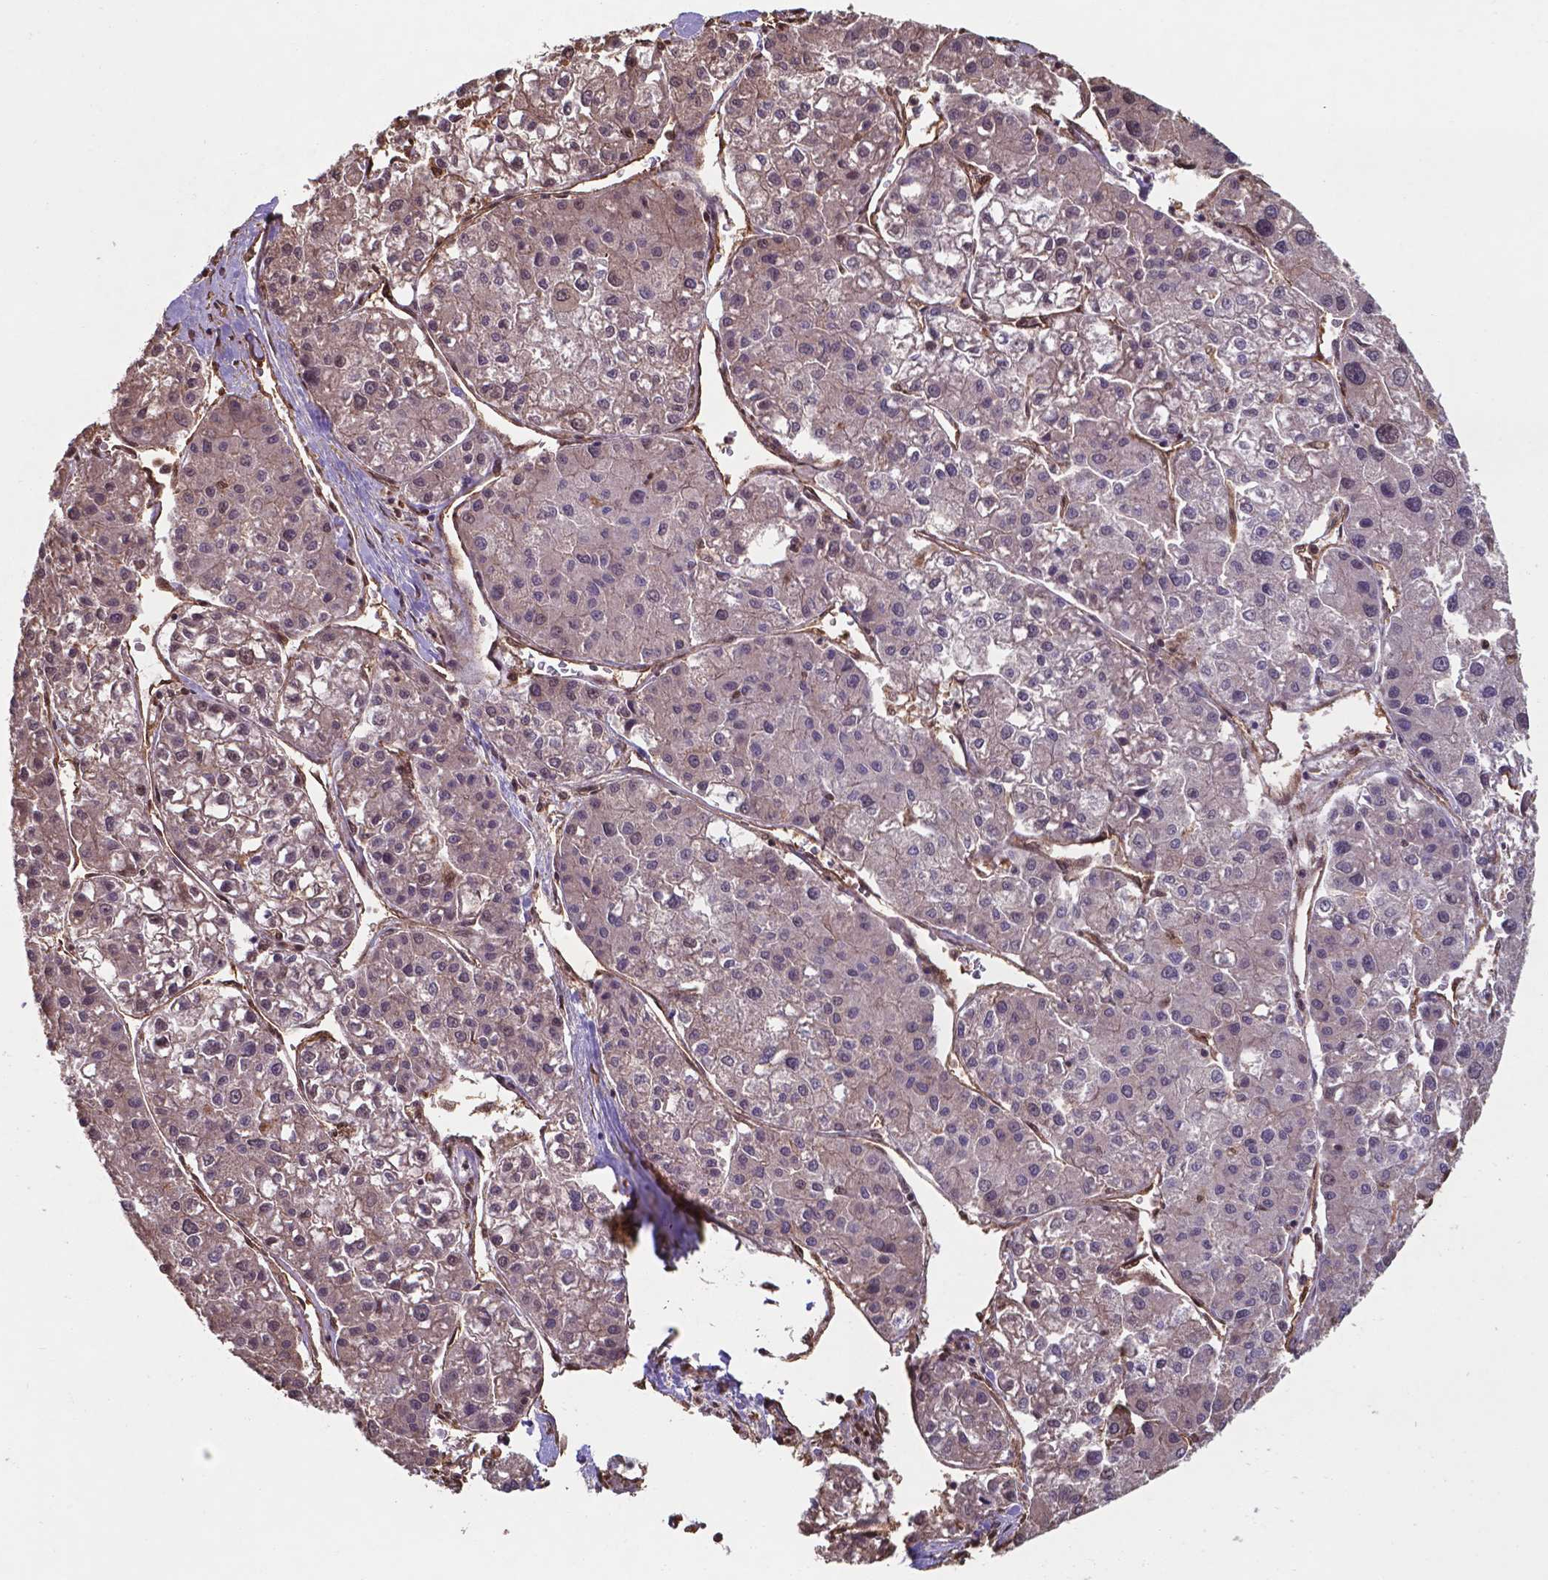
{"staining": {"intensity": "negative", "quantity": "none", "location": "none"}, "tissue": "liver cancer", "cell_type": "Tumor cells", "image_type": "cancer", "snomed": [{"axis": "morphology", "description": "Carcinoma, Hepatocellular, NOS"}, {"axis": "topography", "description": "Liver"}], "caption": "Immunohistochemistry (IHC) of liver cancer reveals no expression in tumor cells. (Stains: DAB (3,3'-diaminobenzidine) immunohistochemistry (IHC) with hematoxylin counter stain, Microscopy: brightfield microscopy at high magnification).", "gene": "CHP2", "patient": {"sex": "male", "age": 73}}